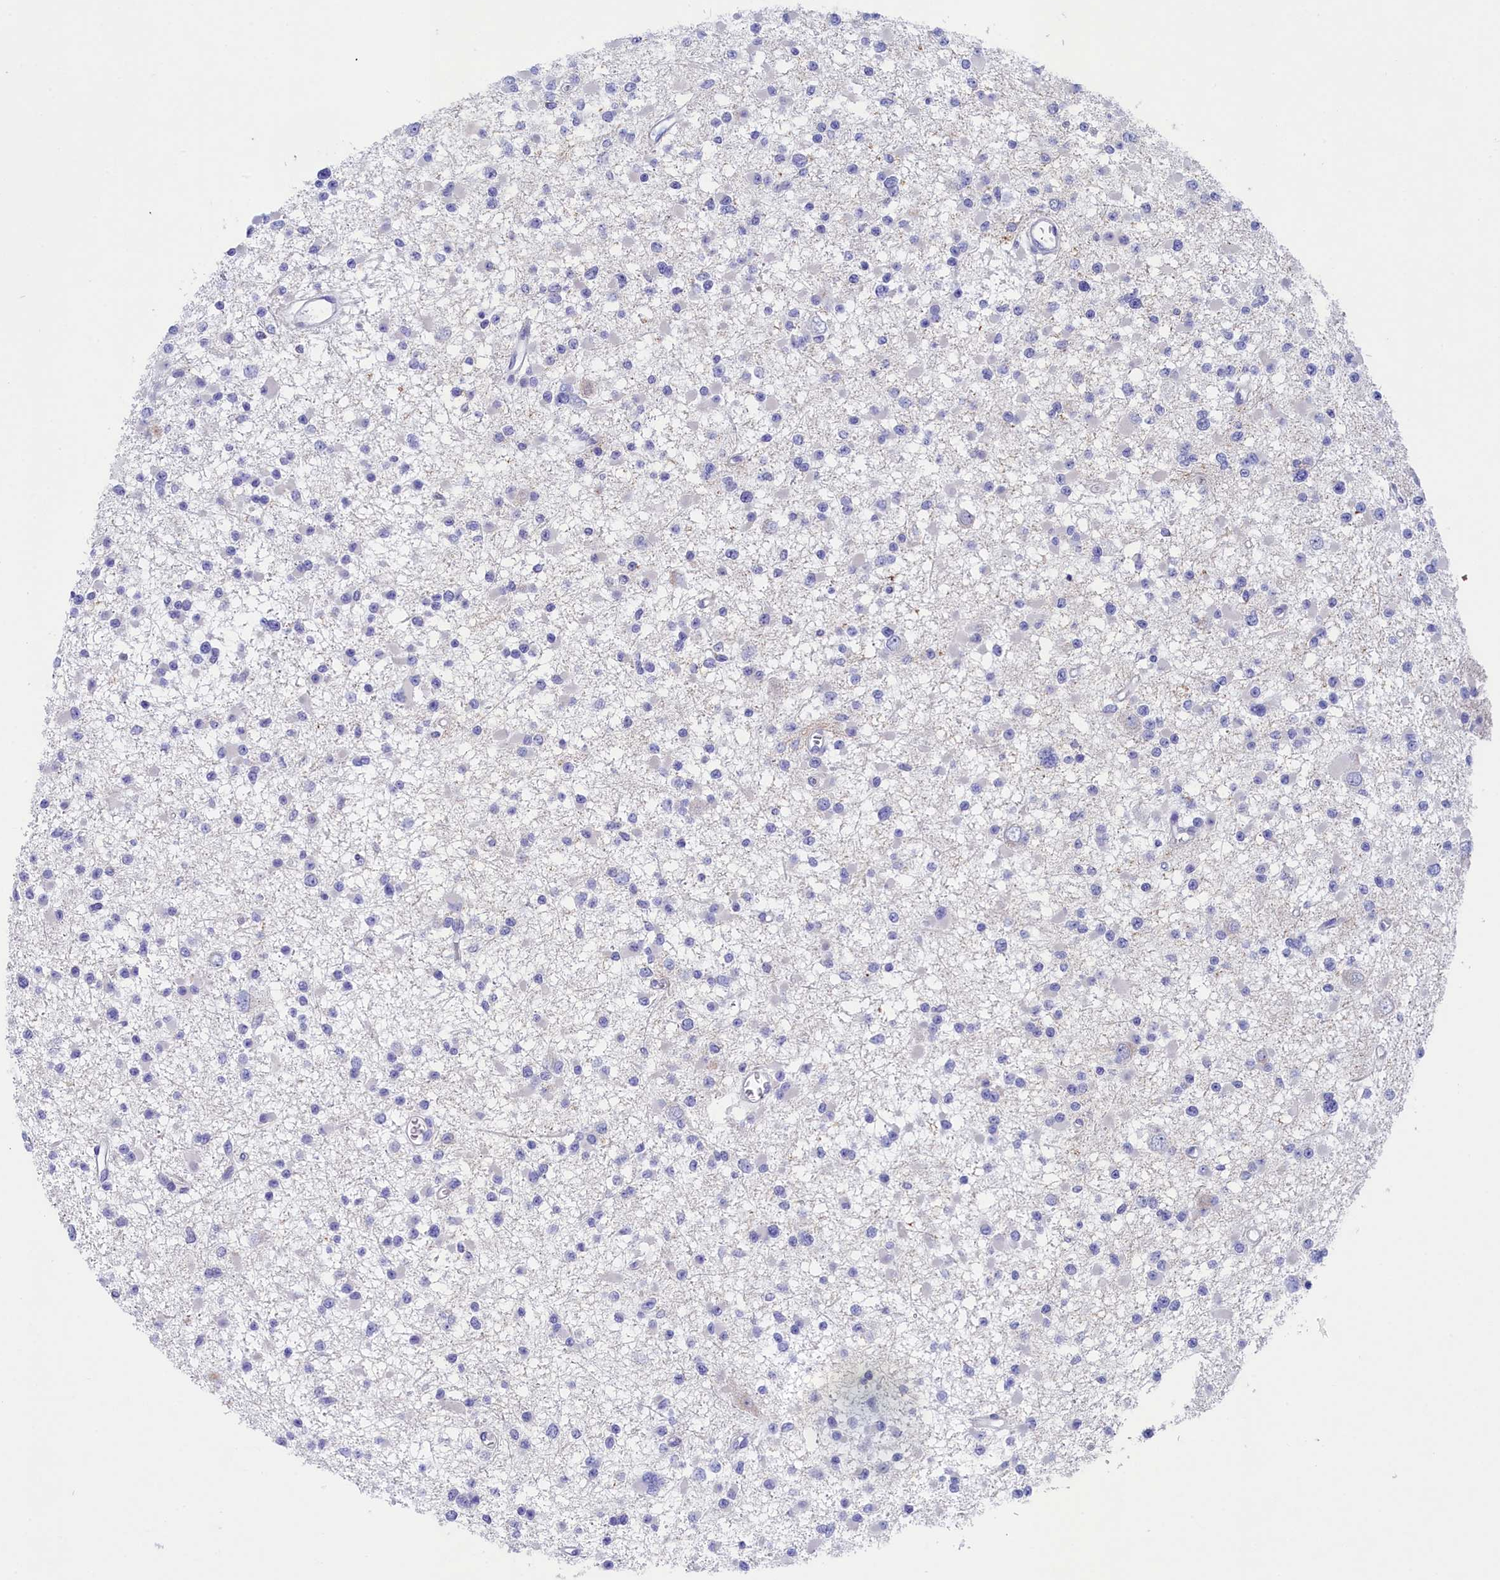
{"staining": {"intensity": "negative", "quantity": "none", "location": "none"}, "tissue": "glioma", "cell_type": "Tumor cells", "image_type": "cancer", "snomed": [{"axis": "morphology", "description": "Glioma, malignant, Low grade"}, {"axis": "topography", "description": "Brain"}], "caption": "High magnification brightfield microscopy of glioma stained with DAB (brown) and counterstained with hematoxylin (blue): tumor cells show no significant positivity.", "gene": "PRDM12", "patient": {"sex": "female", "age": 22}}